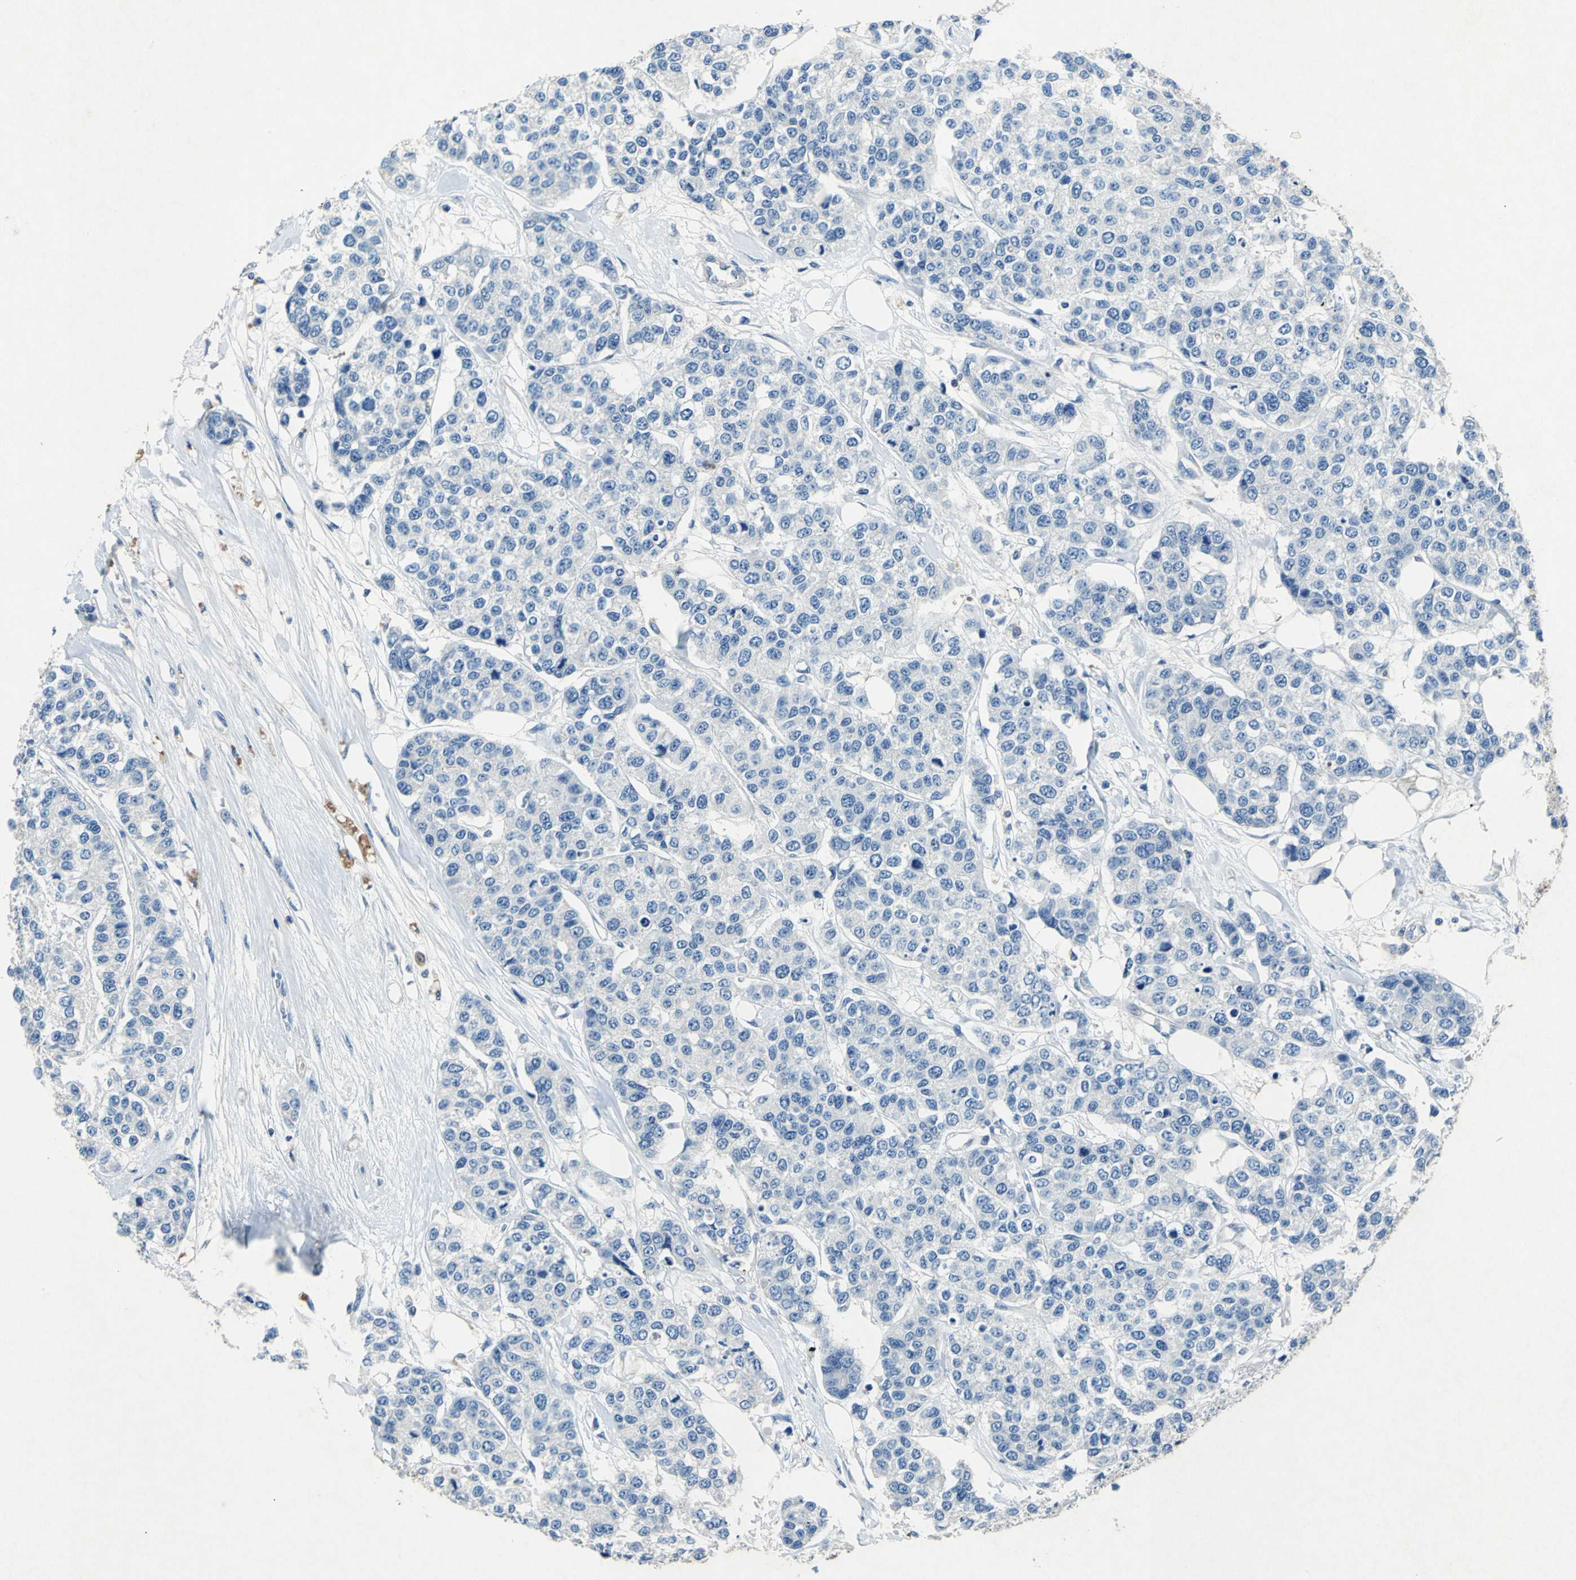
{"staining": {"intensity": "negative", "quantity": "none", "location": "none"}, "tissue": "breast cancer", "cell_type": "Tumor cells", "image_type": "cancer", "snomed": [{"axis": "morphology", "description": "Duct carcinoma"}, {"axis": "topography", "description": "Breast"}], "caption": "Histopathology image shows no protein staining in tumor cells of breast intraductal carcinoma tissue. (DAB (3,3'-diaminobenzidine) IHC, high magnification).", "gene": "RPS13", "patient": {"sex": "female", "age": 51}}